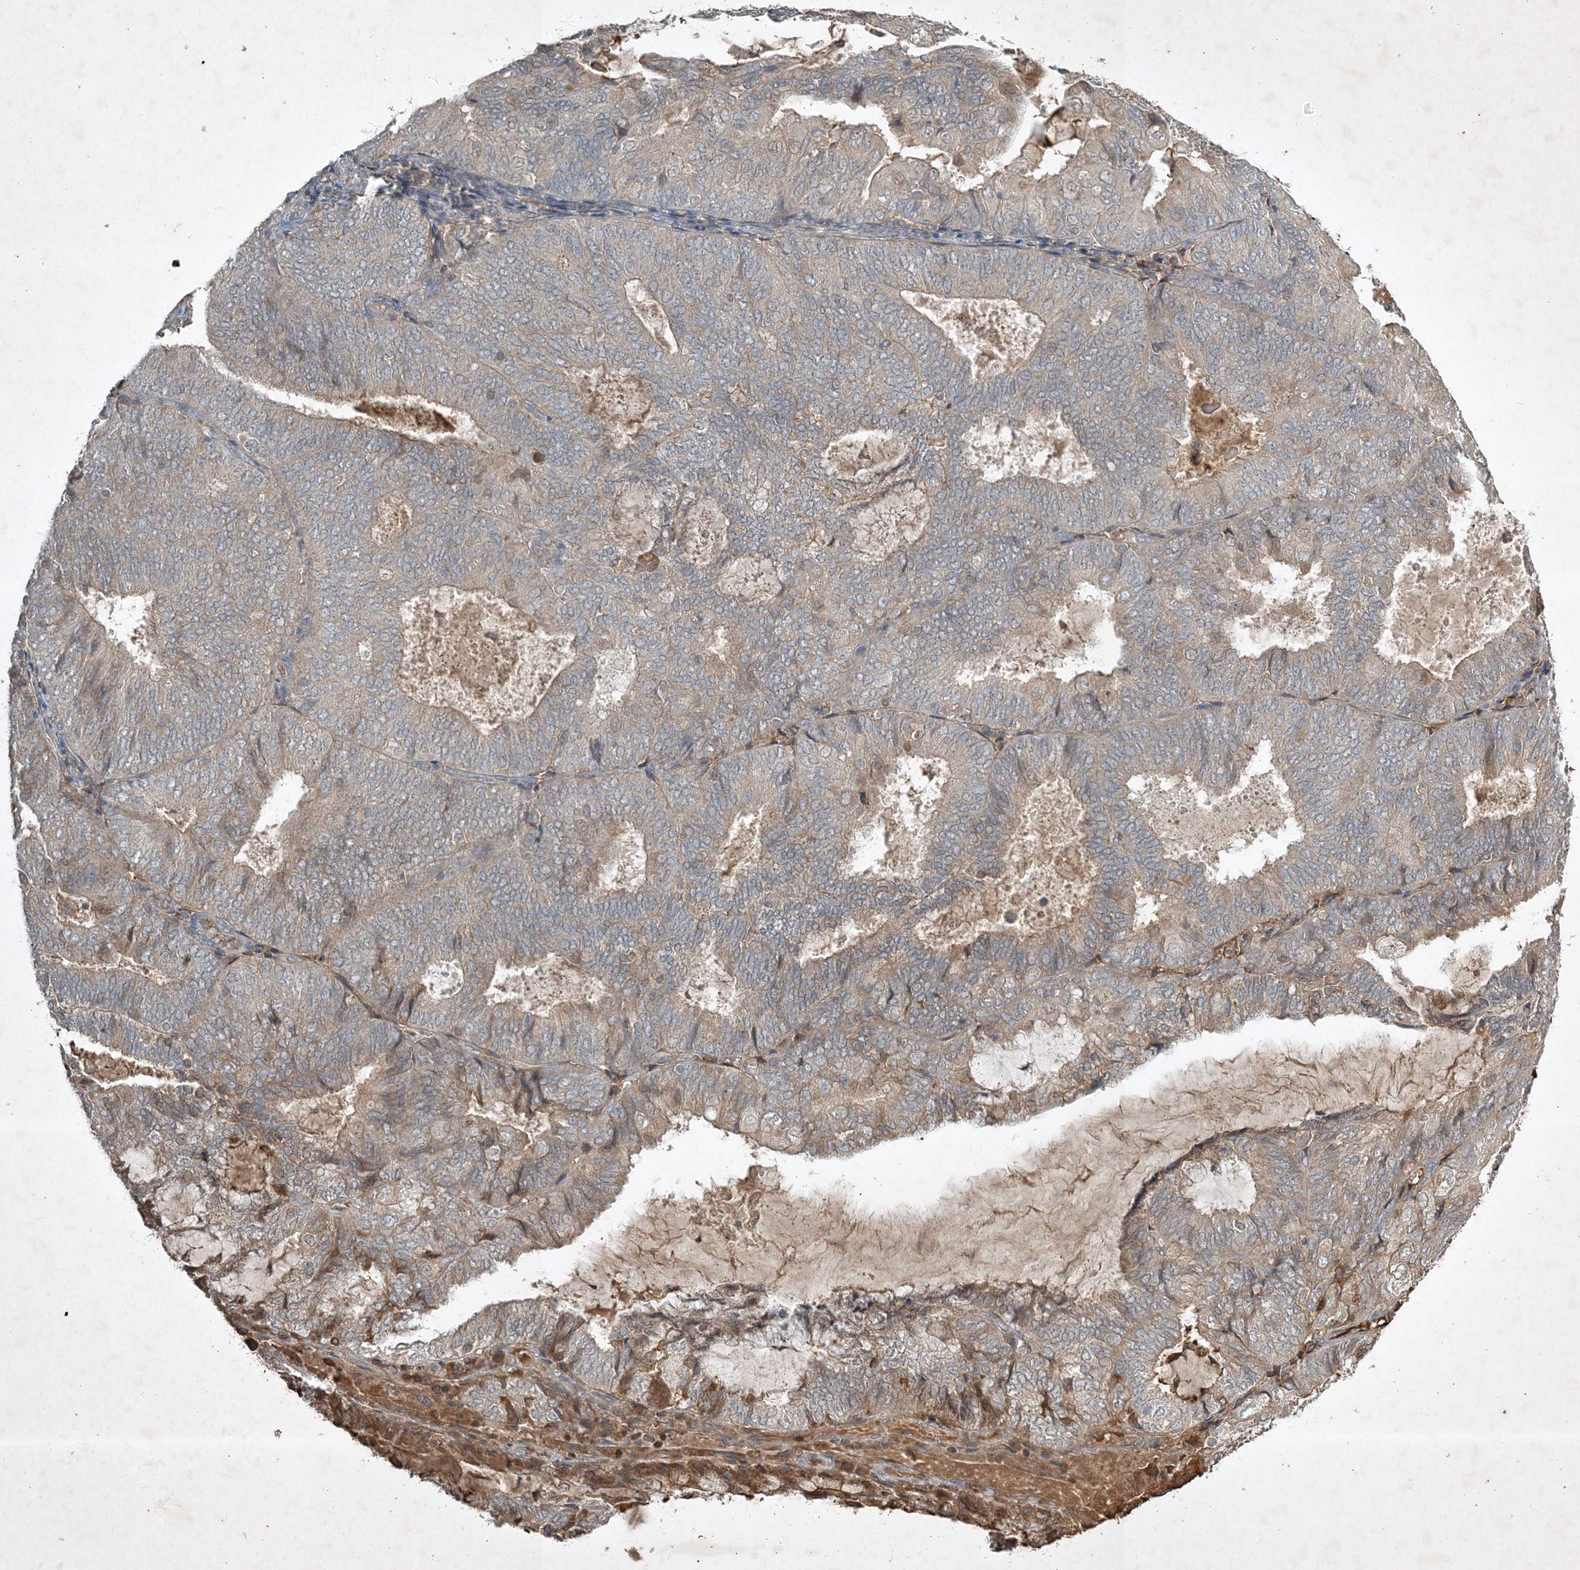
{"staining": {"intensity": "weak", "quantity": "<25%", "location": "cytoplasmic/membranous"}, "tissue": "endometrial cancer", "cell_type": "Tumor cells", "image_type": "cancer", "snomed": [{"axis": "morphology", "description": "Adenocarcinoma, NOS"}, {"axis": "topography", "description": "Endometrium"}], "caption": "This is an IHC photomicrograph of human endometrial cancer (adenocarcinoma). There is no positivity in tumor cells.", "gene": "TNFAIP6", "patient": {"sex": "female", "age": 81}}